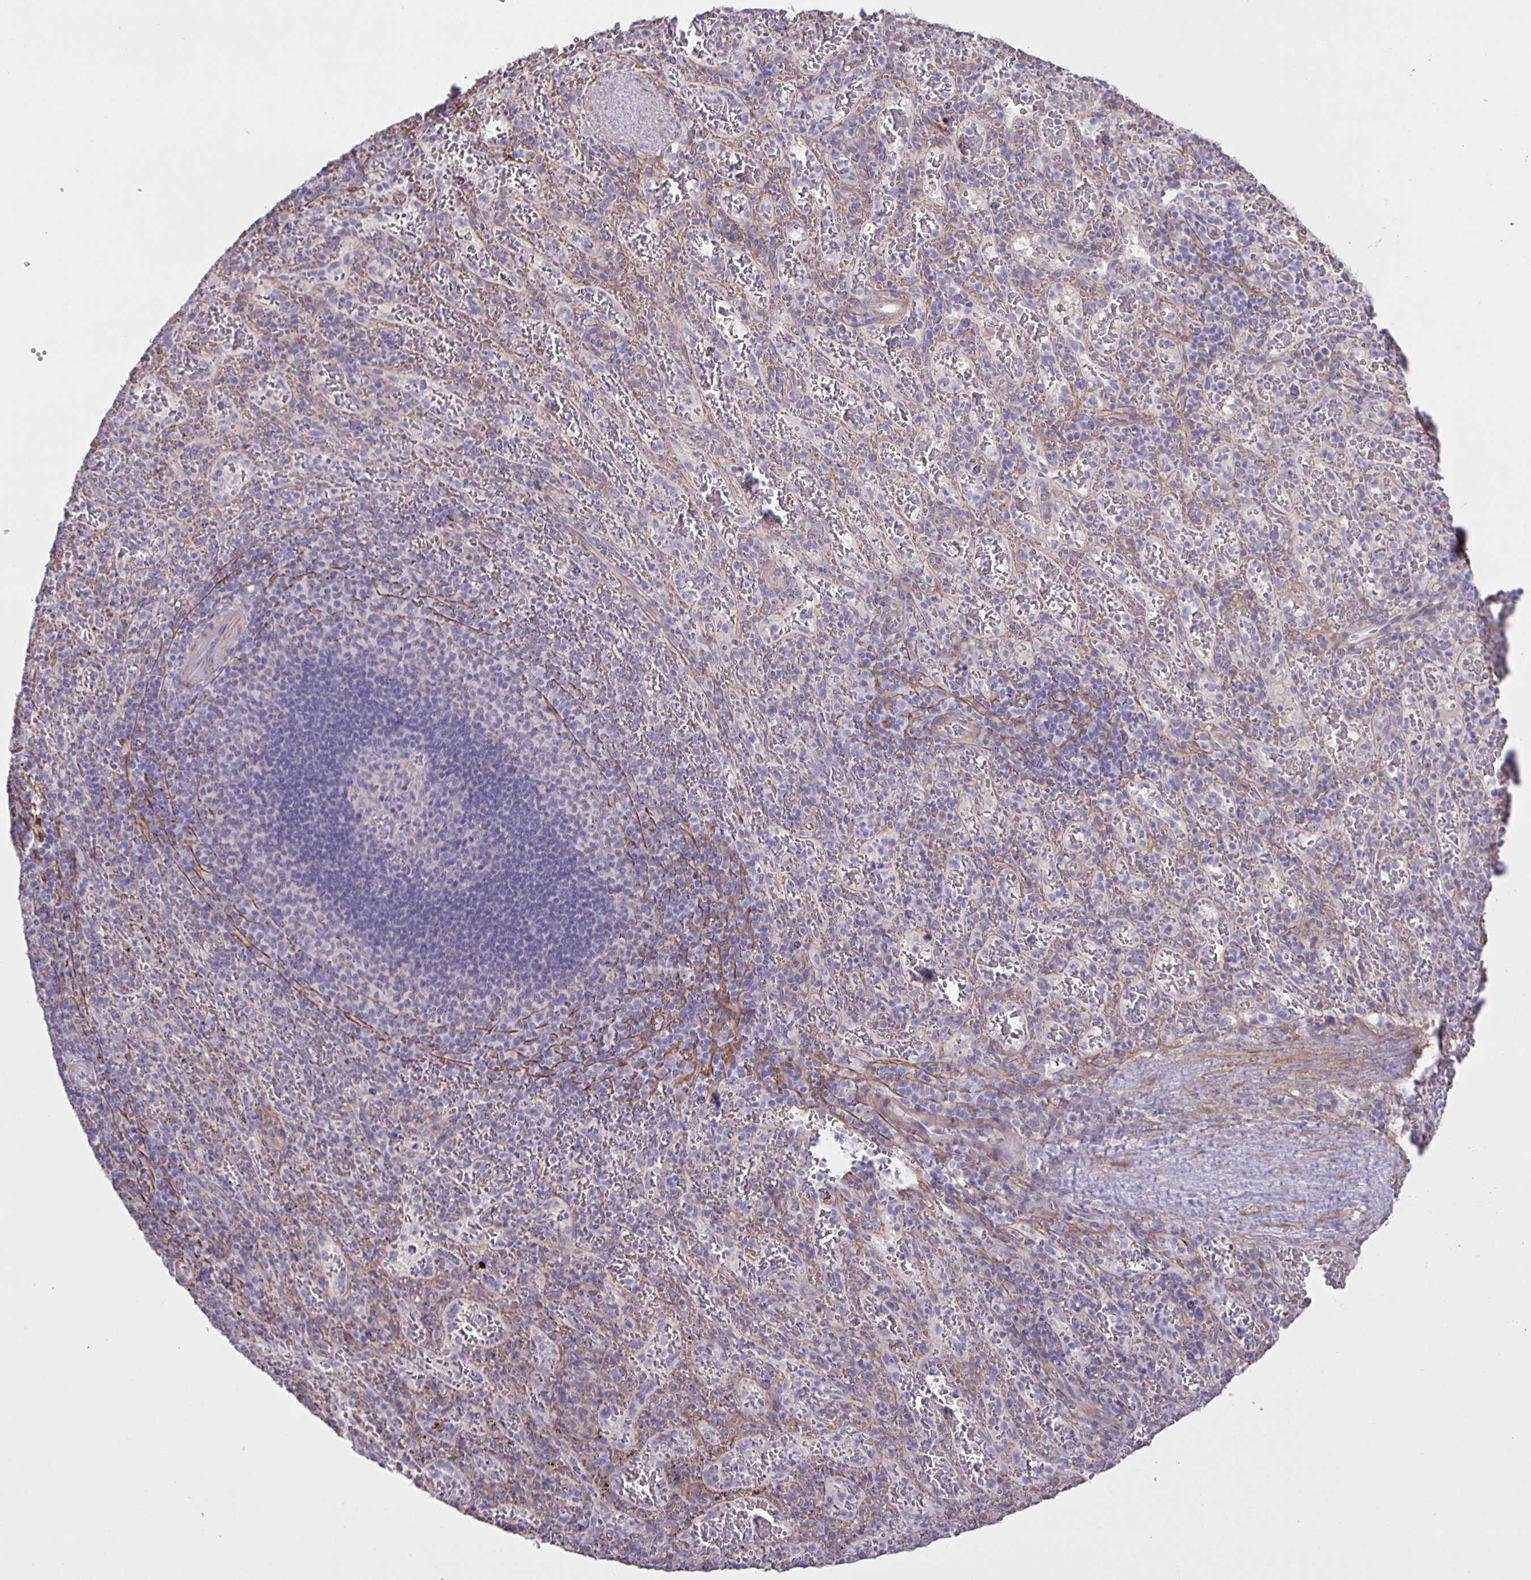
{"staining": {"intensity": "negative", "quantity": "none", "location": "none"}, "tissue": "spleen", "cell_type": "Cells in red pulp", "image_type": "normal", "snomed": [{"axis": "morphology", "description": "Normal tissue, NOS"}, {"axis": "topography", "description": "Spleen"}], "caption": "Immunohistochemical staining of benign human spleen exhibits no significant staining in cells in red pulp.", "gene": "SRCIN1", "patient": {"sex": "male", "age": 57}}